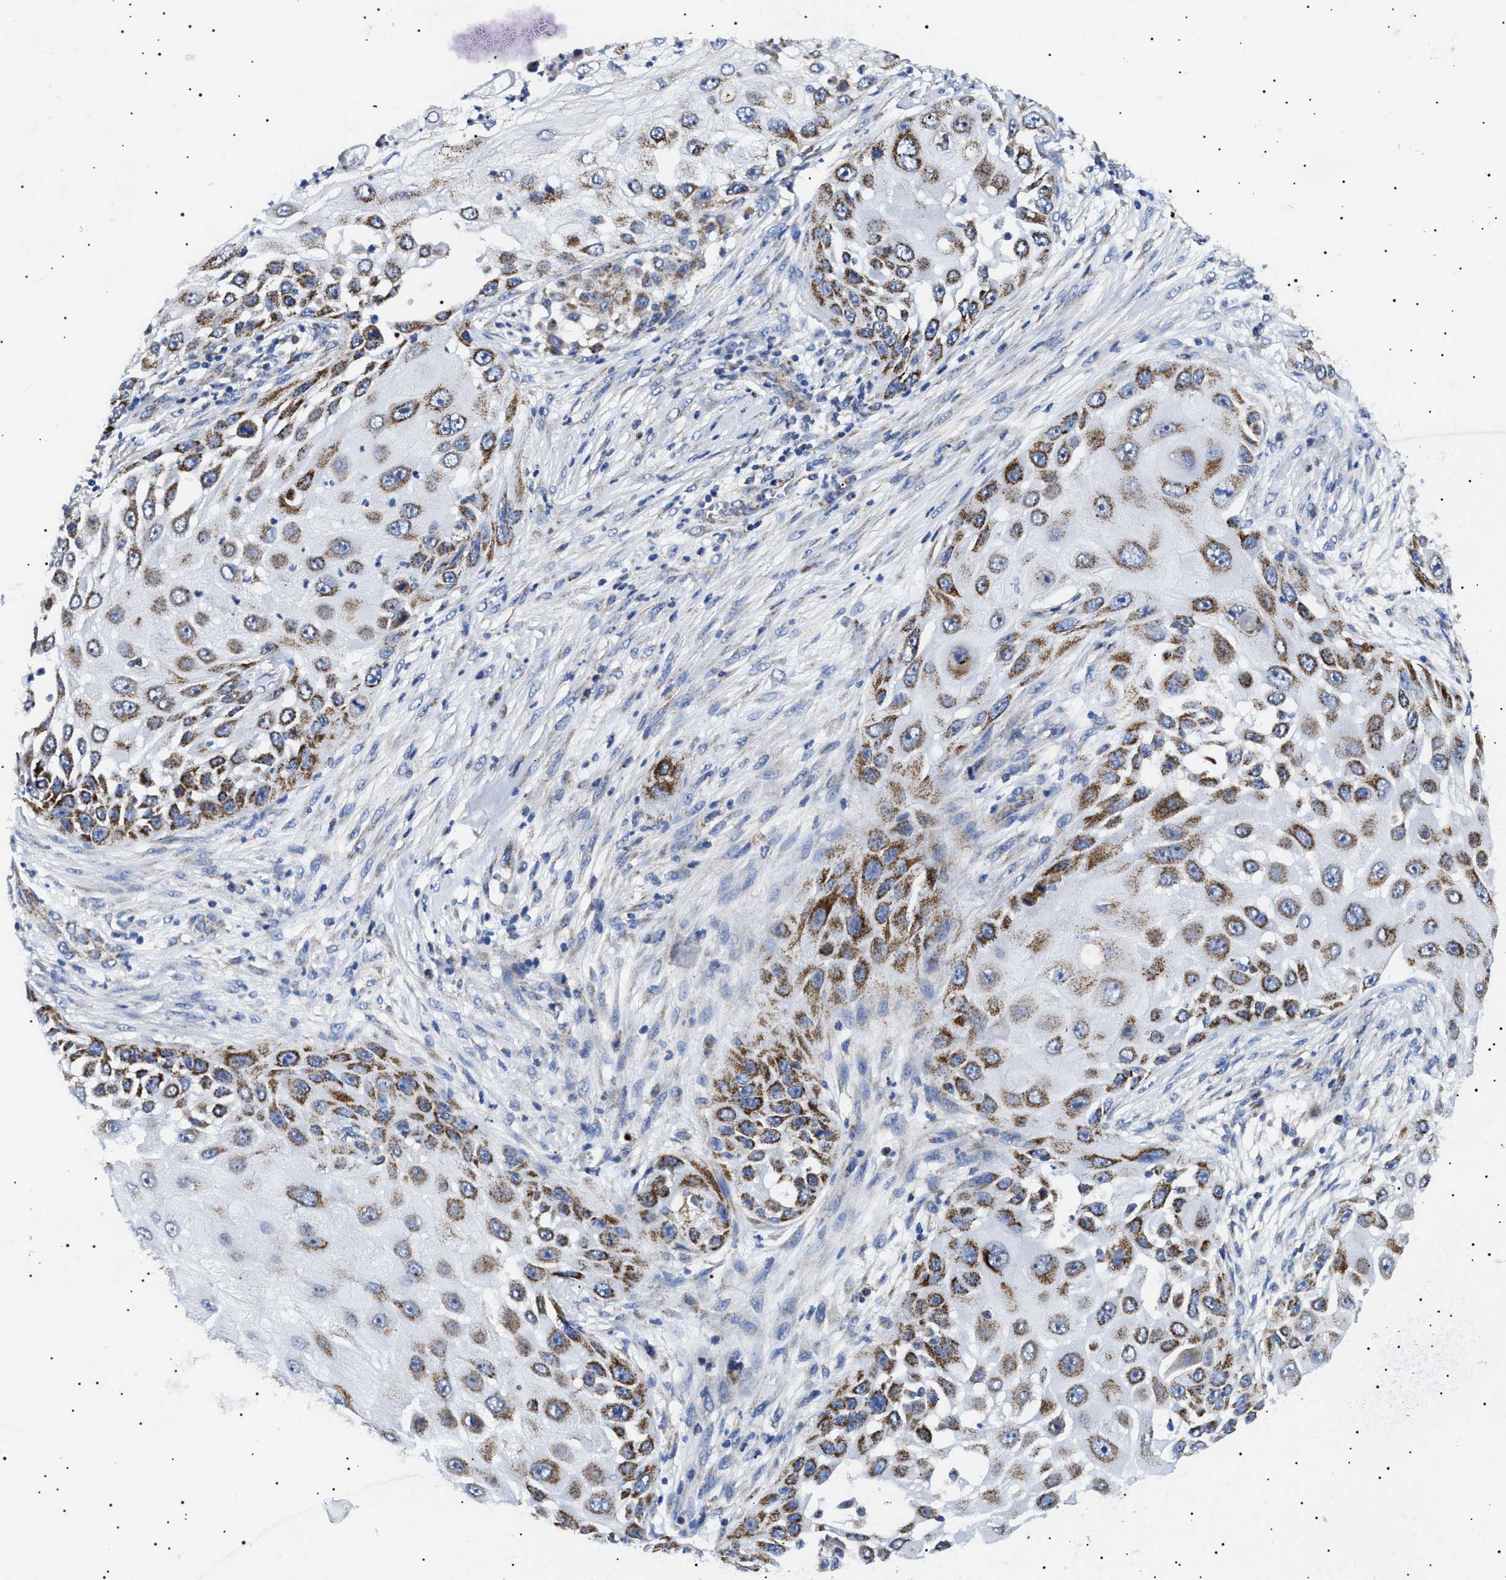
{"staining": {"intensity": "strong", "quantity": ">75%", "location": "cytoplasmic/membranous"}, "tissue": "skin cancer", "cell_type": "Tumor cells", "image_type": "cancer", "snomed": [{"axis": "morphology", "description": "Squamous cell carcinoma, NOS"}, {"axis": "topography", "description": "Skin"}], "caption": "This micrograph shows skin squamous cell carcinoma stained with immunohistochemistry to label a protein in brown. The cytoplasmic/membranous of tumor cells show strong positivity for the protein. Nuclei are counter-stained blue.", "gene": "CHRDL2", "patient": {"sex": "female", "age": 44}}